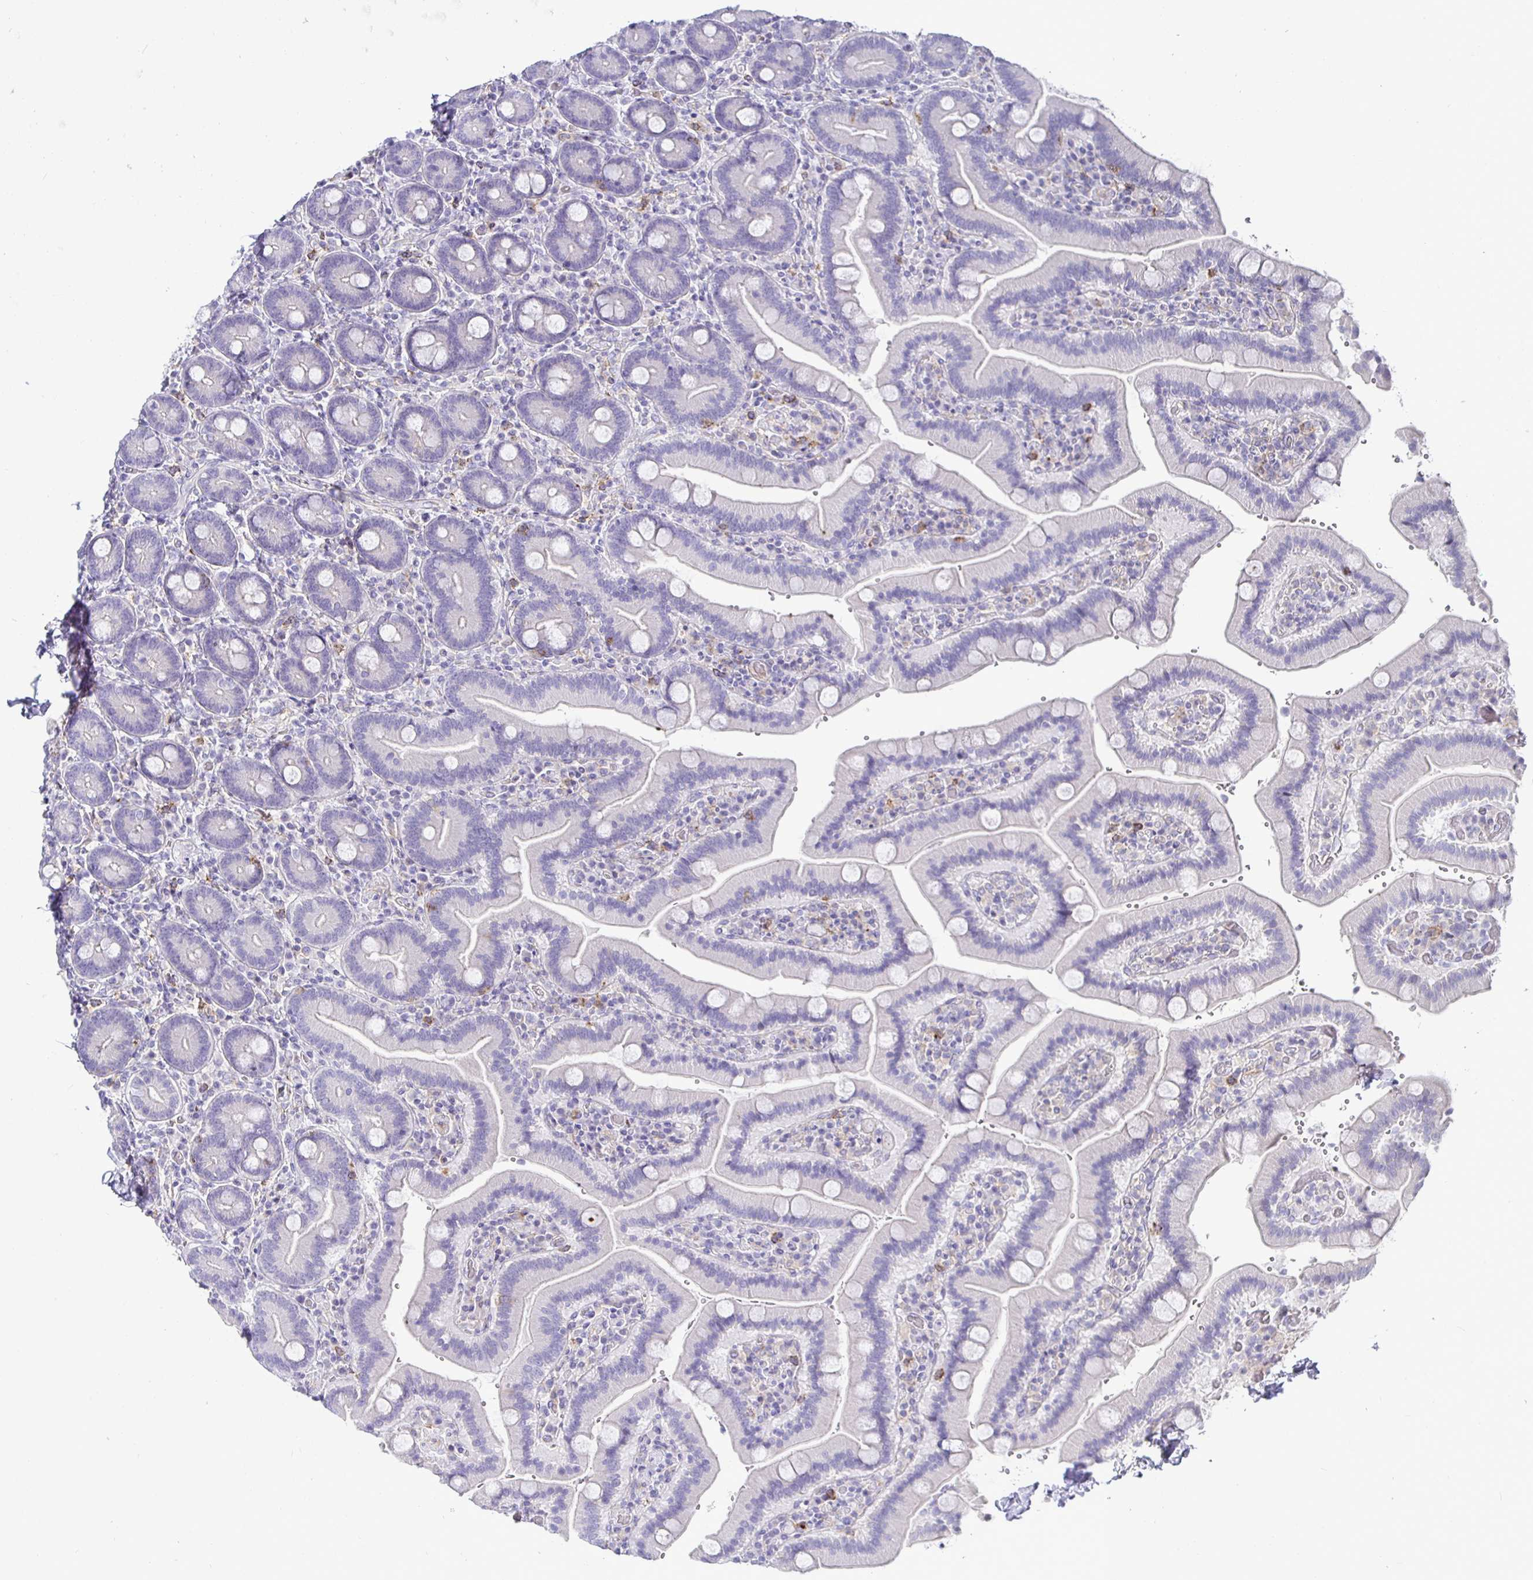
{"staining": {"intensity": "negative", "quantity": "none", "location": "none"}, "tissue": "duodenum", "cell_type": "Glandular cells", "image_type": "normal", "snomed": [{"axis": "morphology", "description": "Normal tissue, NOS"}, {"axis": "topography", "description": "Duodenum"}], "caption": "Glandular cells show no significant protein staining in unremarkable duodenum. Brightfield microscopy of immunohistochemistry stained with DAB (3,3'-diaminobenzidine) (brown) and hematoxylin (blue), captured at high magnification.", "gene": "SIRPA", "patient": {"sex": "female", "age": 62}}